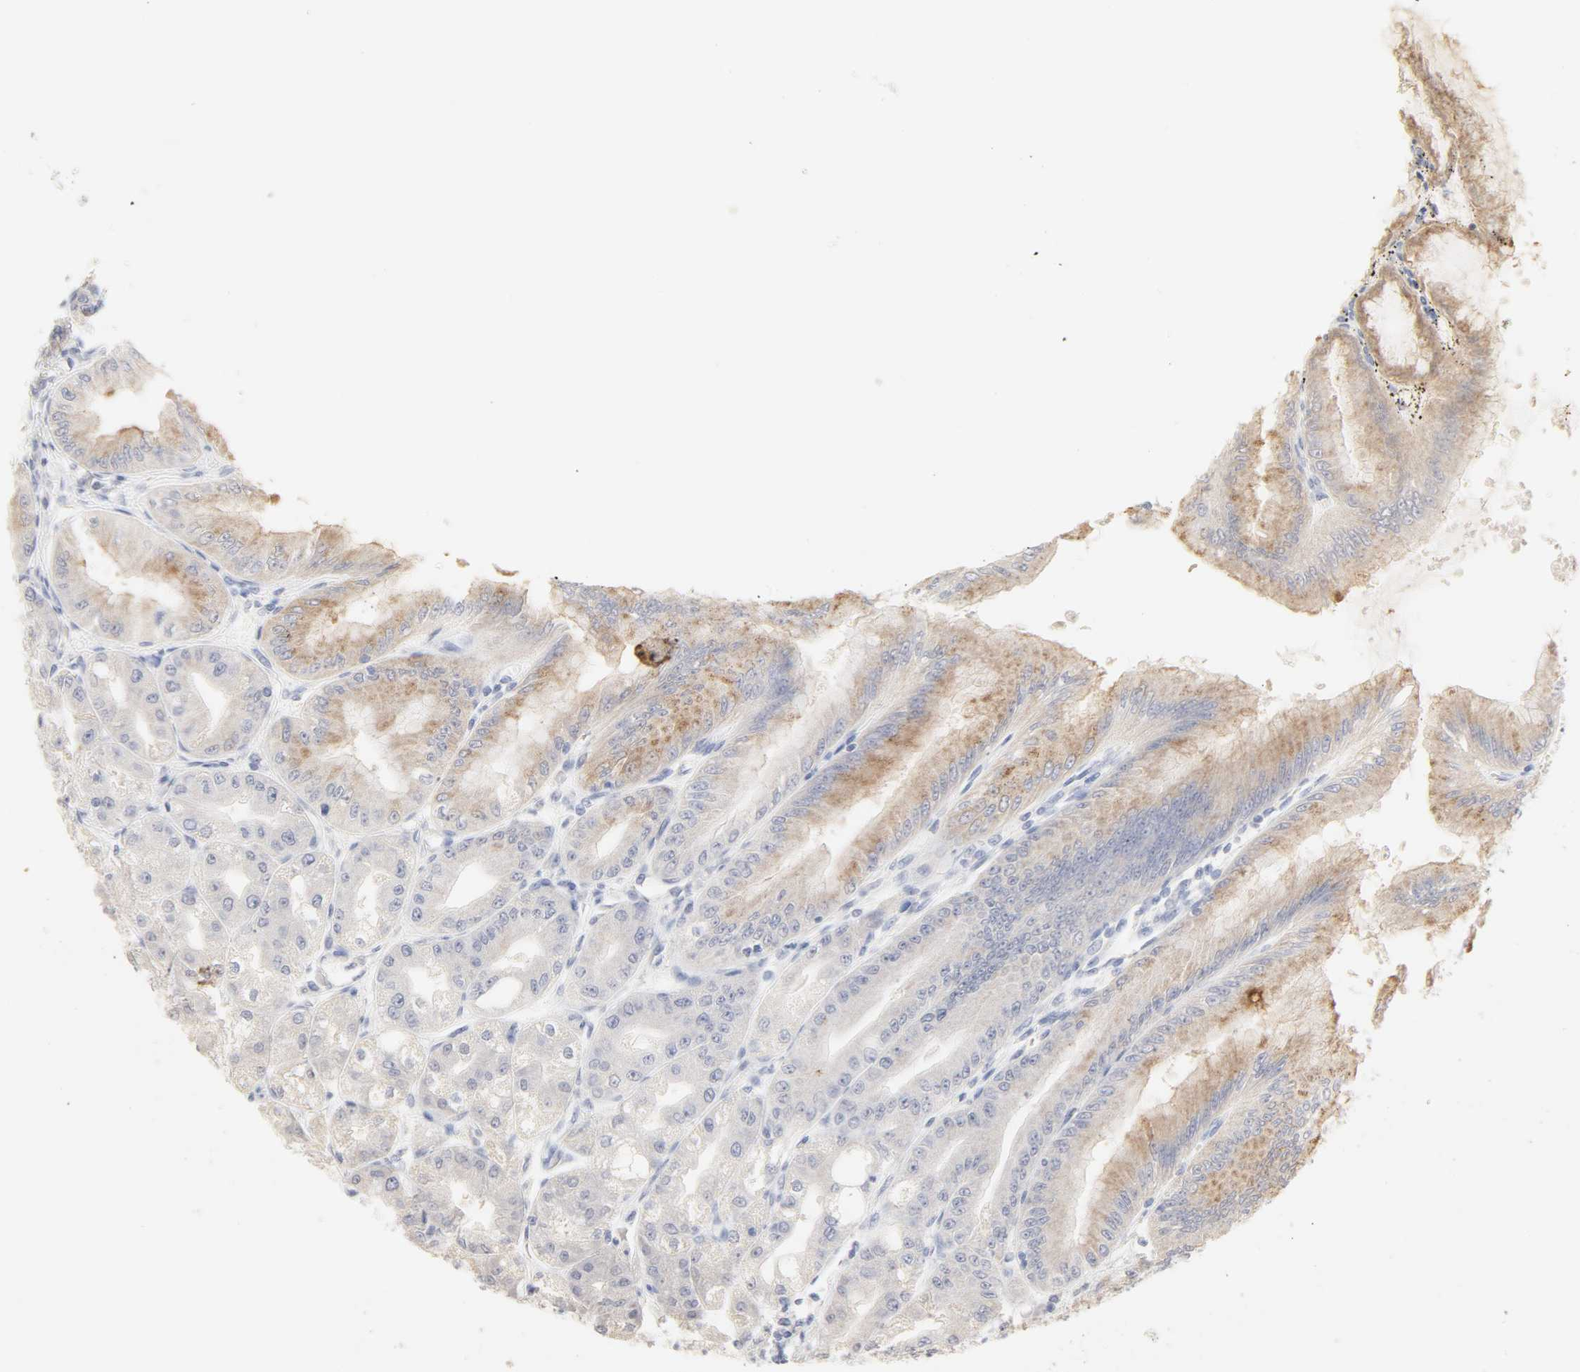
{"staining": {"intensity": "moderate", "quantity": "25%-75%", "location": "cytoplasmic/membranous"}, "tissue": "stomach", "cell_type": "Glandular cells", "image_type": "normal", "snomed": [{"axis": "morphology", "description": "Normal tissue, NOS"}, {"axis": "topography", "description": "Stomach, lower"}], "caption": "Unremarkable stomach shows moderate cytoplasmic/membranous positivity in about 25%-75% of glandular cells, visualized by immunohistochemistry. Immunohistochemistry (ihc) stains the protein of interest in brown and the nuclei are stained blue.", "gene": "FCGBP", "patient": {"sex": "male", "age": 71}}